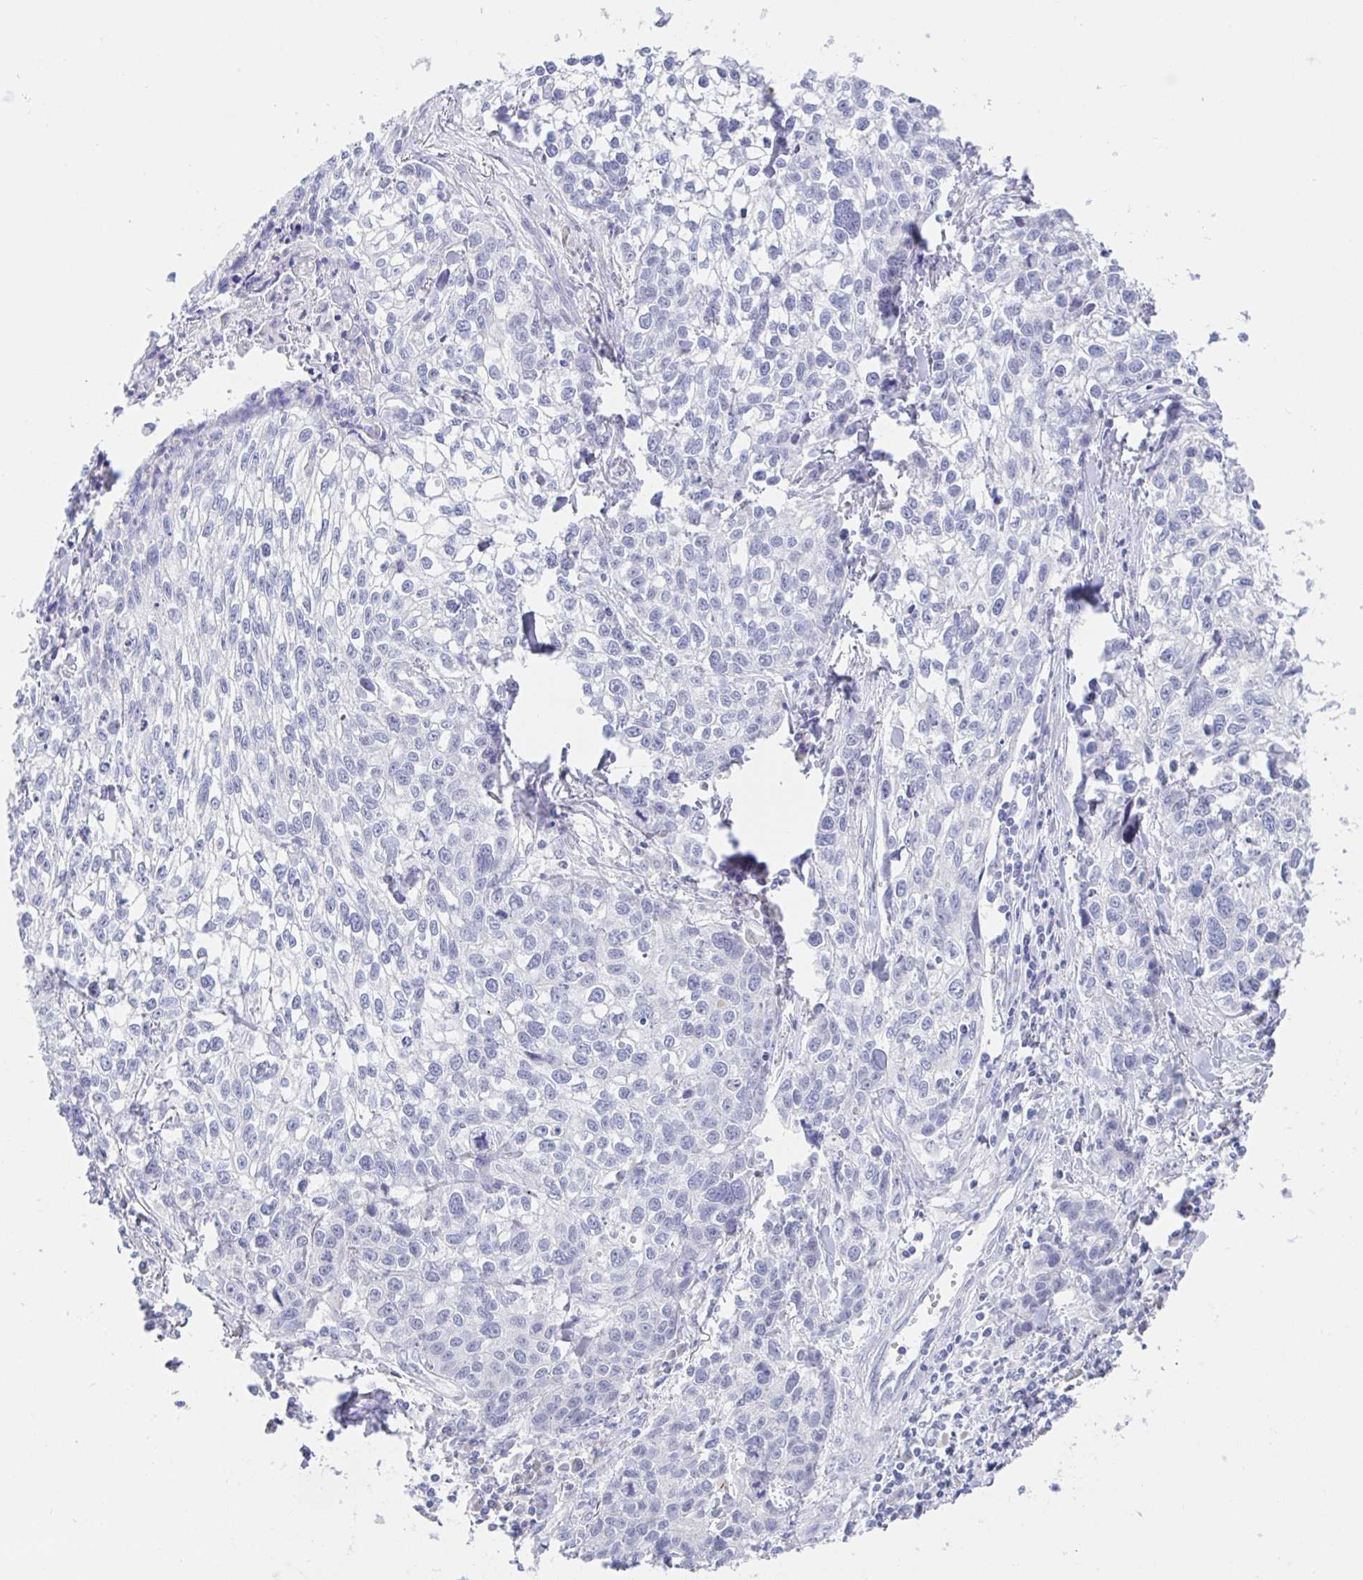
{"staining": {"intensity": "negative", "quantity": "none", "location": "none"}, "tissue": "lung cancer", "cell_type": "Tumor cells", "image_type": "cancer", "snomed": [{"axis": "morphology", "description": "Squamous cell carcinoma, NOS"}, {"axis": "topography", "description": "Lung"}], "caption": "Immunohistochemistry image of lung cancer stained for a protein (brown), which reveals no expression in tumor cells.", "gene": "SIAH3", "patient": {"sex": "male", "age": 74}}